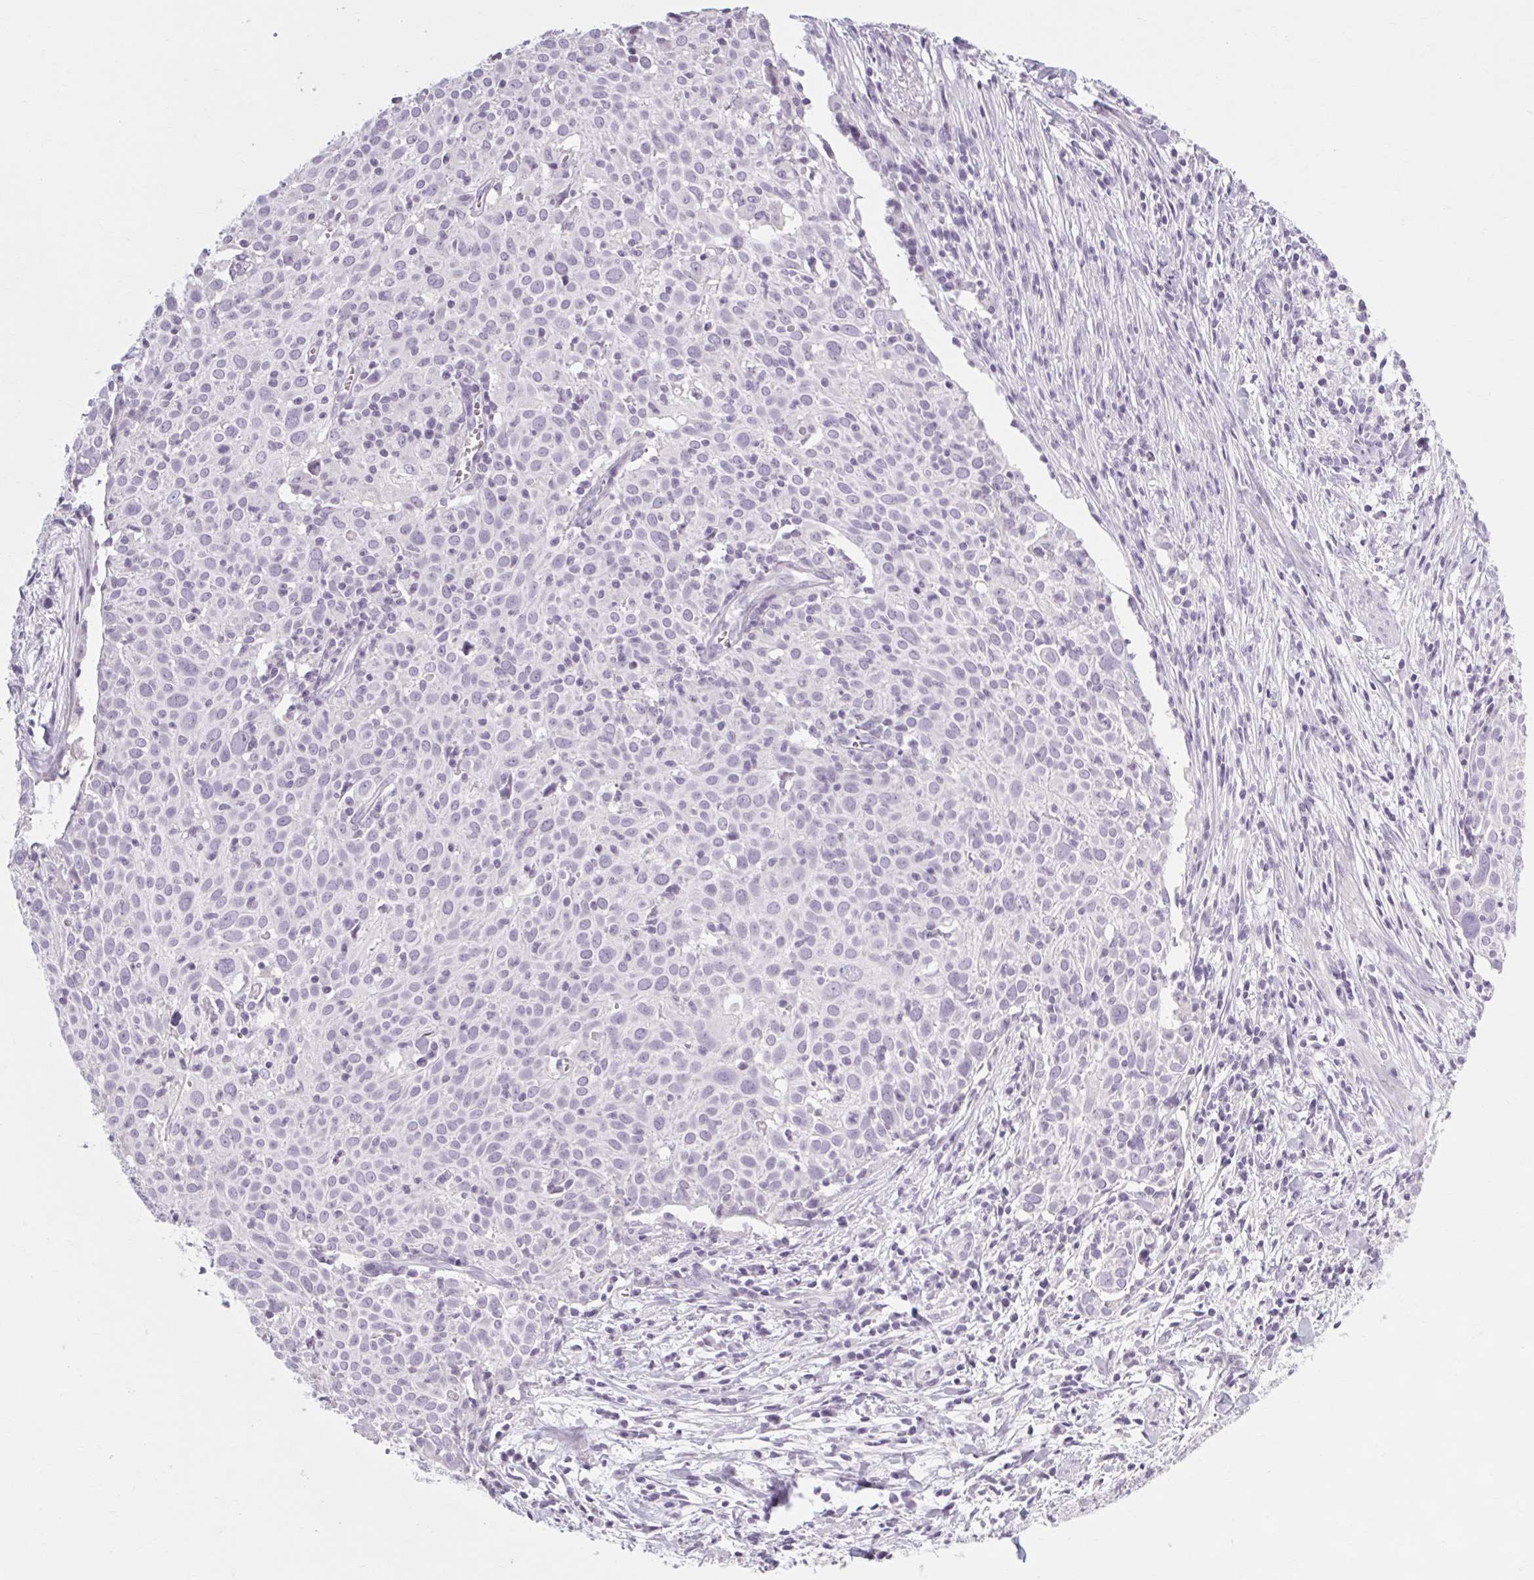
{"staining": {"intensity": "negative", "quantity": "none", "location": "none"}, "tissue": "cervical cancer", "cell_type": "Tumor cells", "image_type": "cancer", "snomed": [{"axis": "morphology", "description": "Squamous cell carcinoma, NOS"}, {"axis": "topography", "description": "Cervix"}], "caption": "Tumor cells show no significant protein positivity in squamous cell carcinoma (cervical).", "gene": "POMC", "patient": {"sex": "female", "age": 39}}